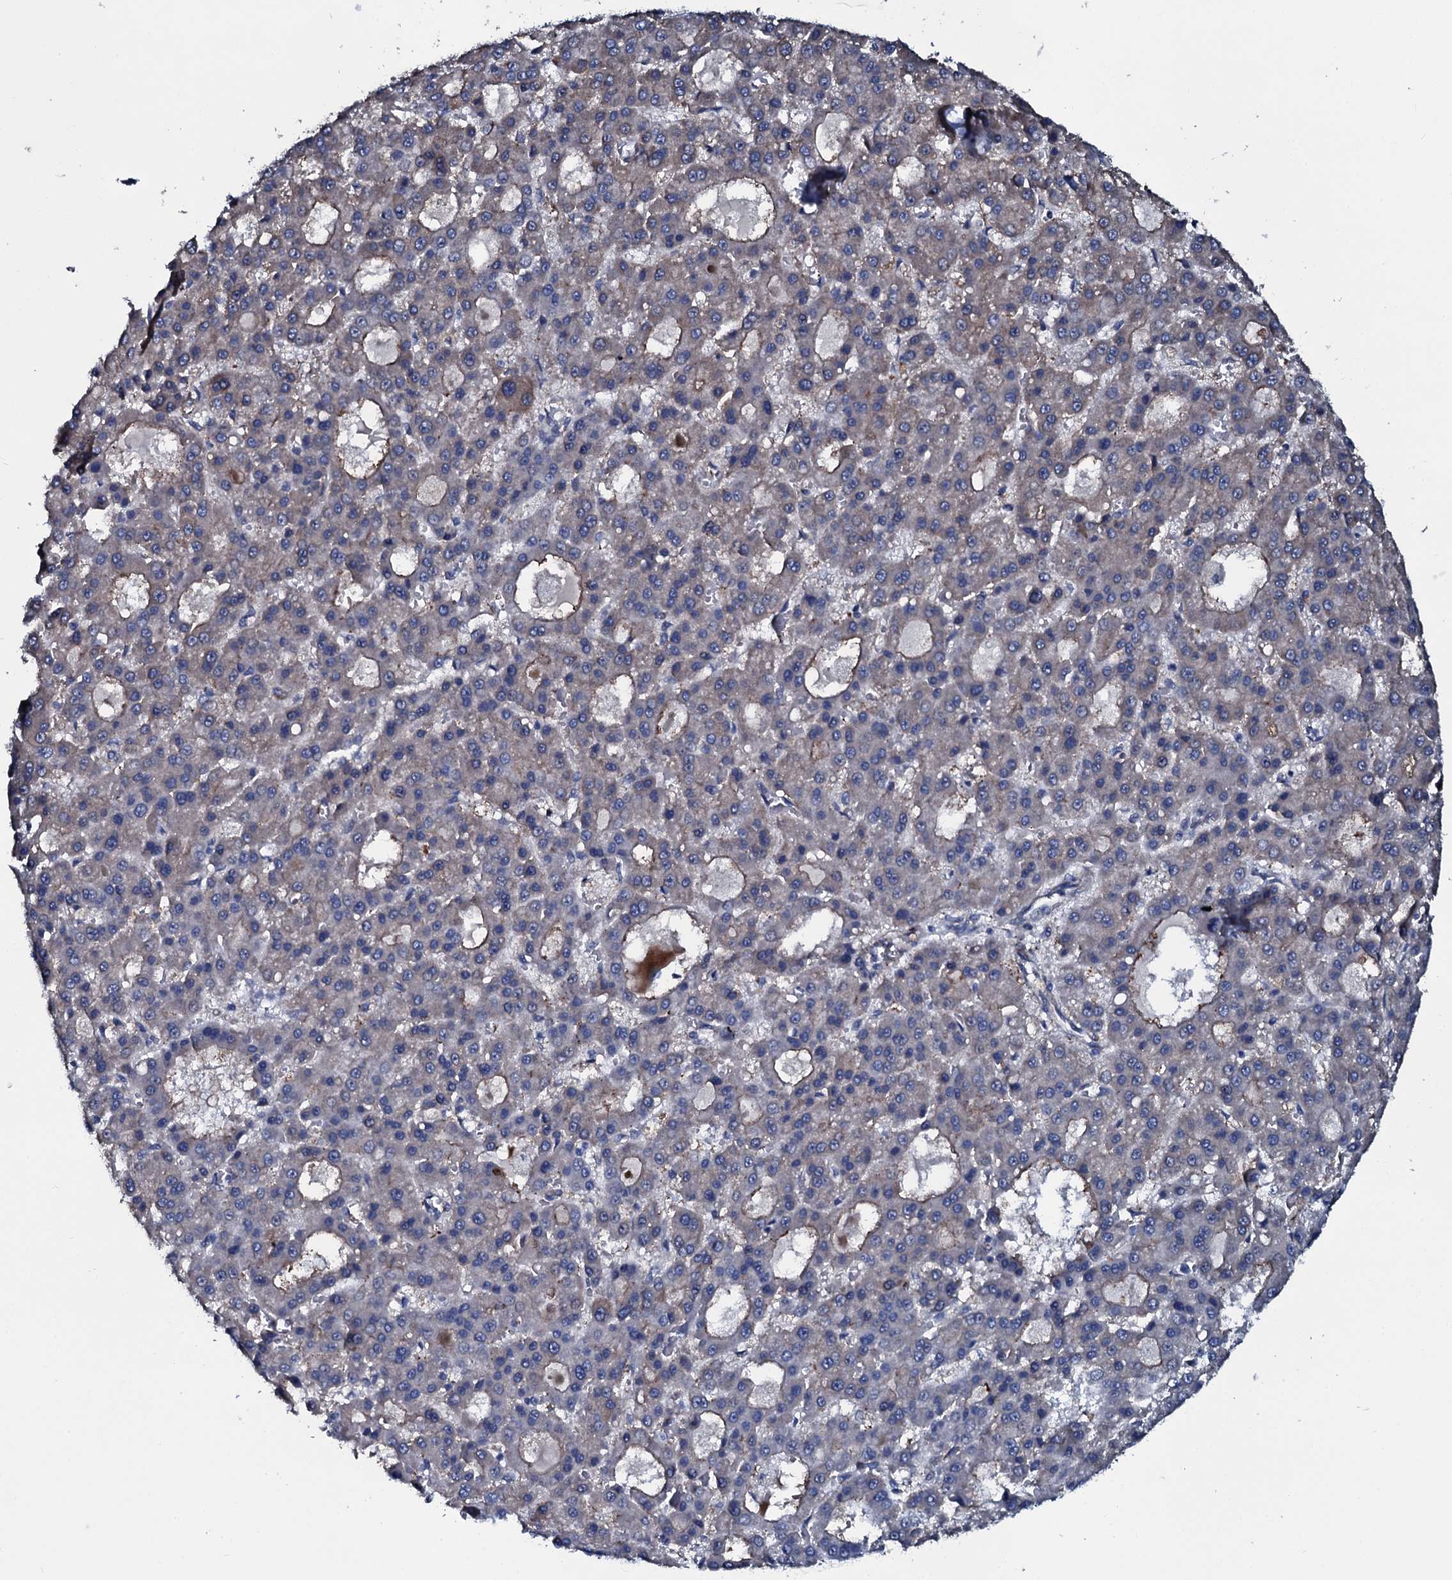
{"staining": {"intensity": "negative", "quantity": "none", "location": "none"}, "tissue": "liver cancer", "cell_type": "Tumor cells", "image_type": "cancer", "snomed": [{"axis": "morphology", "description": "Carcinoma, Hepatocellular, NOS"}, {"axis": "topography", "description": "Liver"}], "caption": "There is no significant staining in tumor cells of liver cancer.", "gene": "IL12B", "patient": {"sex": "male", "age": 70}}